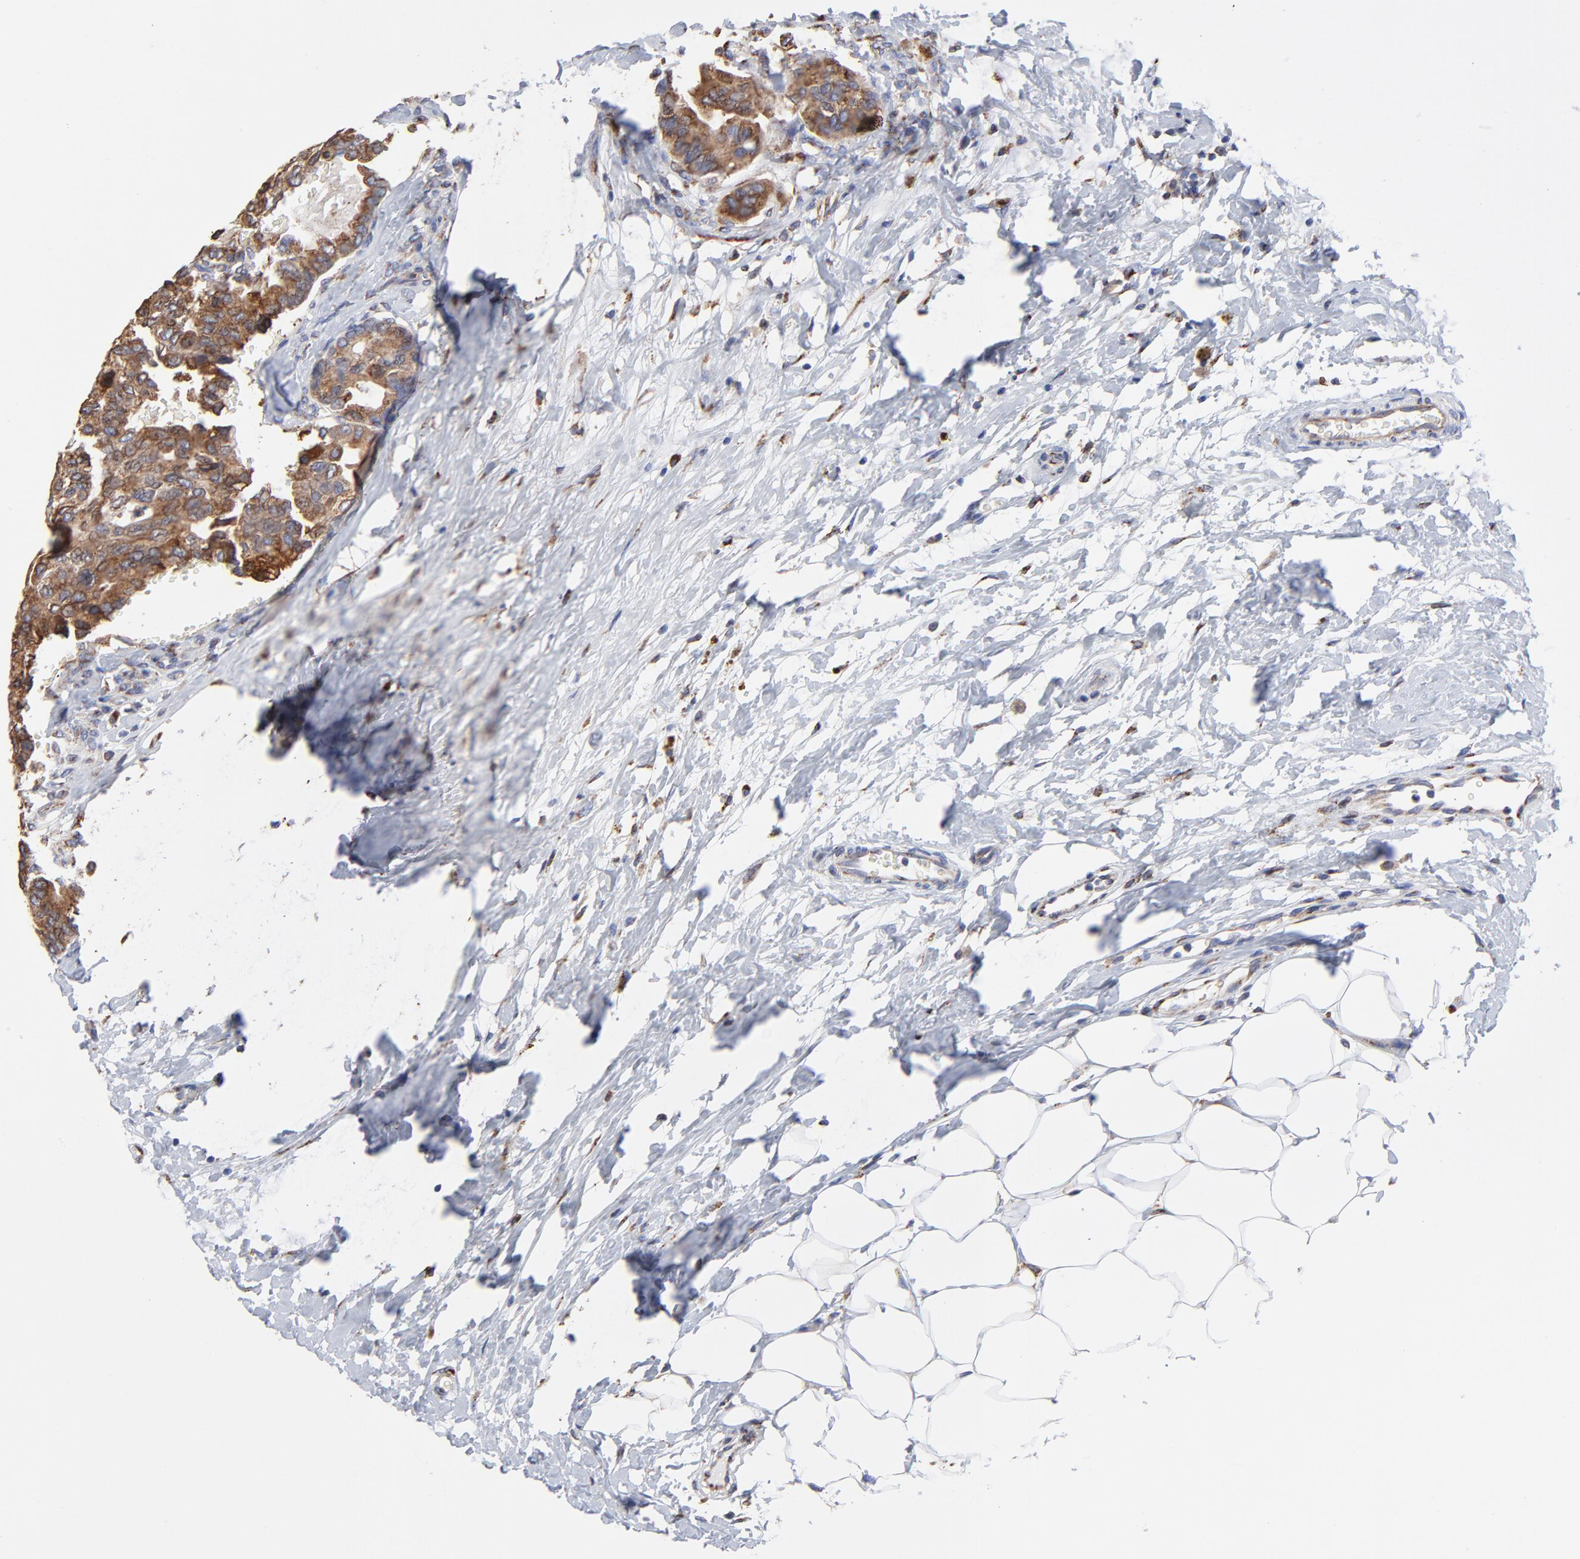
{"staining": {"intensity": "strong", "quantity": ">75%", "location": "cytoplasmic/membranous"}, "tissue": "breast cancer", "cell_type": "Tumor cells", "image_type": "cancer", "snomed": [{"axis": "morphology", "description": "Duct carcinoma"}, {"axis": "topography", "description": "Breast"}], "caption": "Brown immunohistochemical staining in human breast cancer displays strong cytoplasmic/membranous staining in approximately >75% of tumor cells.", "gene": "LMAN1", "patient": {"sex": "female", "age": 69}}